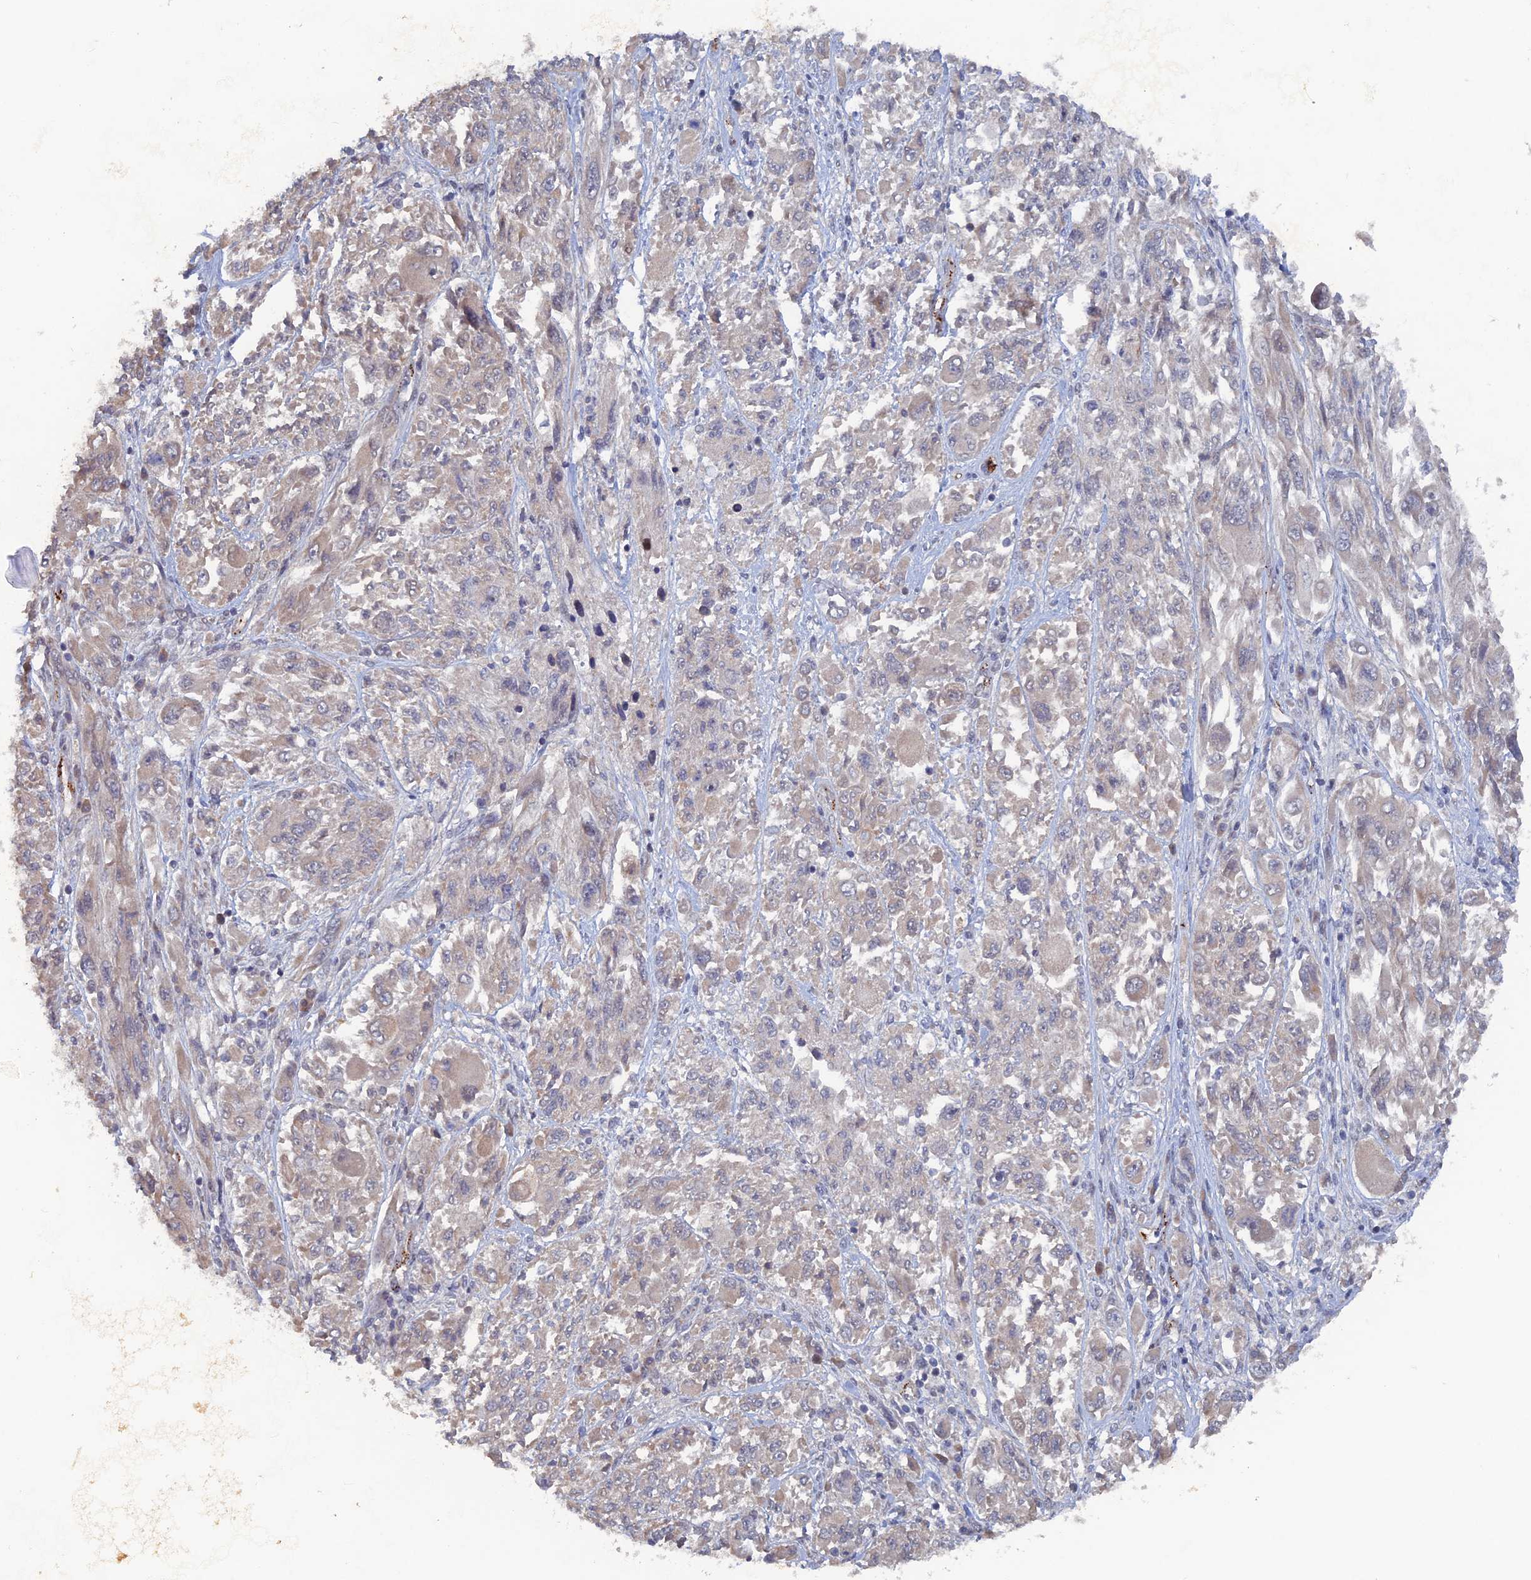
{"staining": {"intensity": "weak", "quantity": "<25%", "location": "cytoplasmic/membranous"}, "tissue": "melanoma", "cell_type": "Tumor cells", "image_type": "cancer", "snomed": [{"axis": "morphology", "description": "Malignant melanoma, NOS"}, {"axis": "topography", "description": "Skin"}], "caption": "This is an immunohistochemistry micrograph of malignant melanoma. There is no staining in tumor cells.", "gene": "SH3D21", "patient": {"sex": "female", "age": 91}}